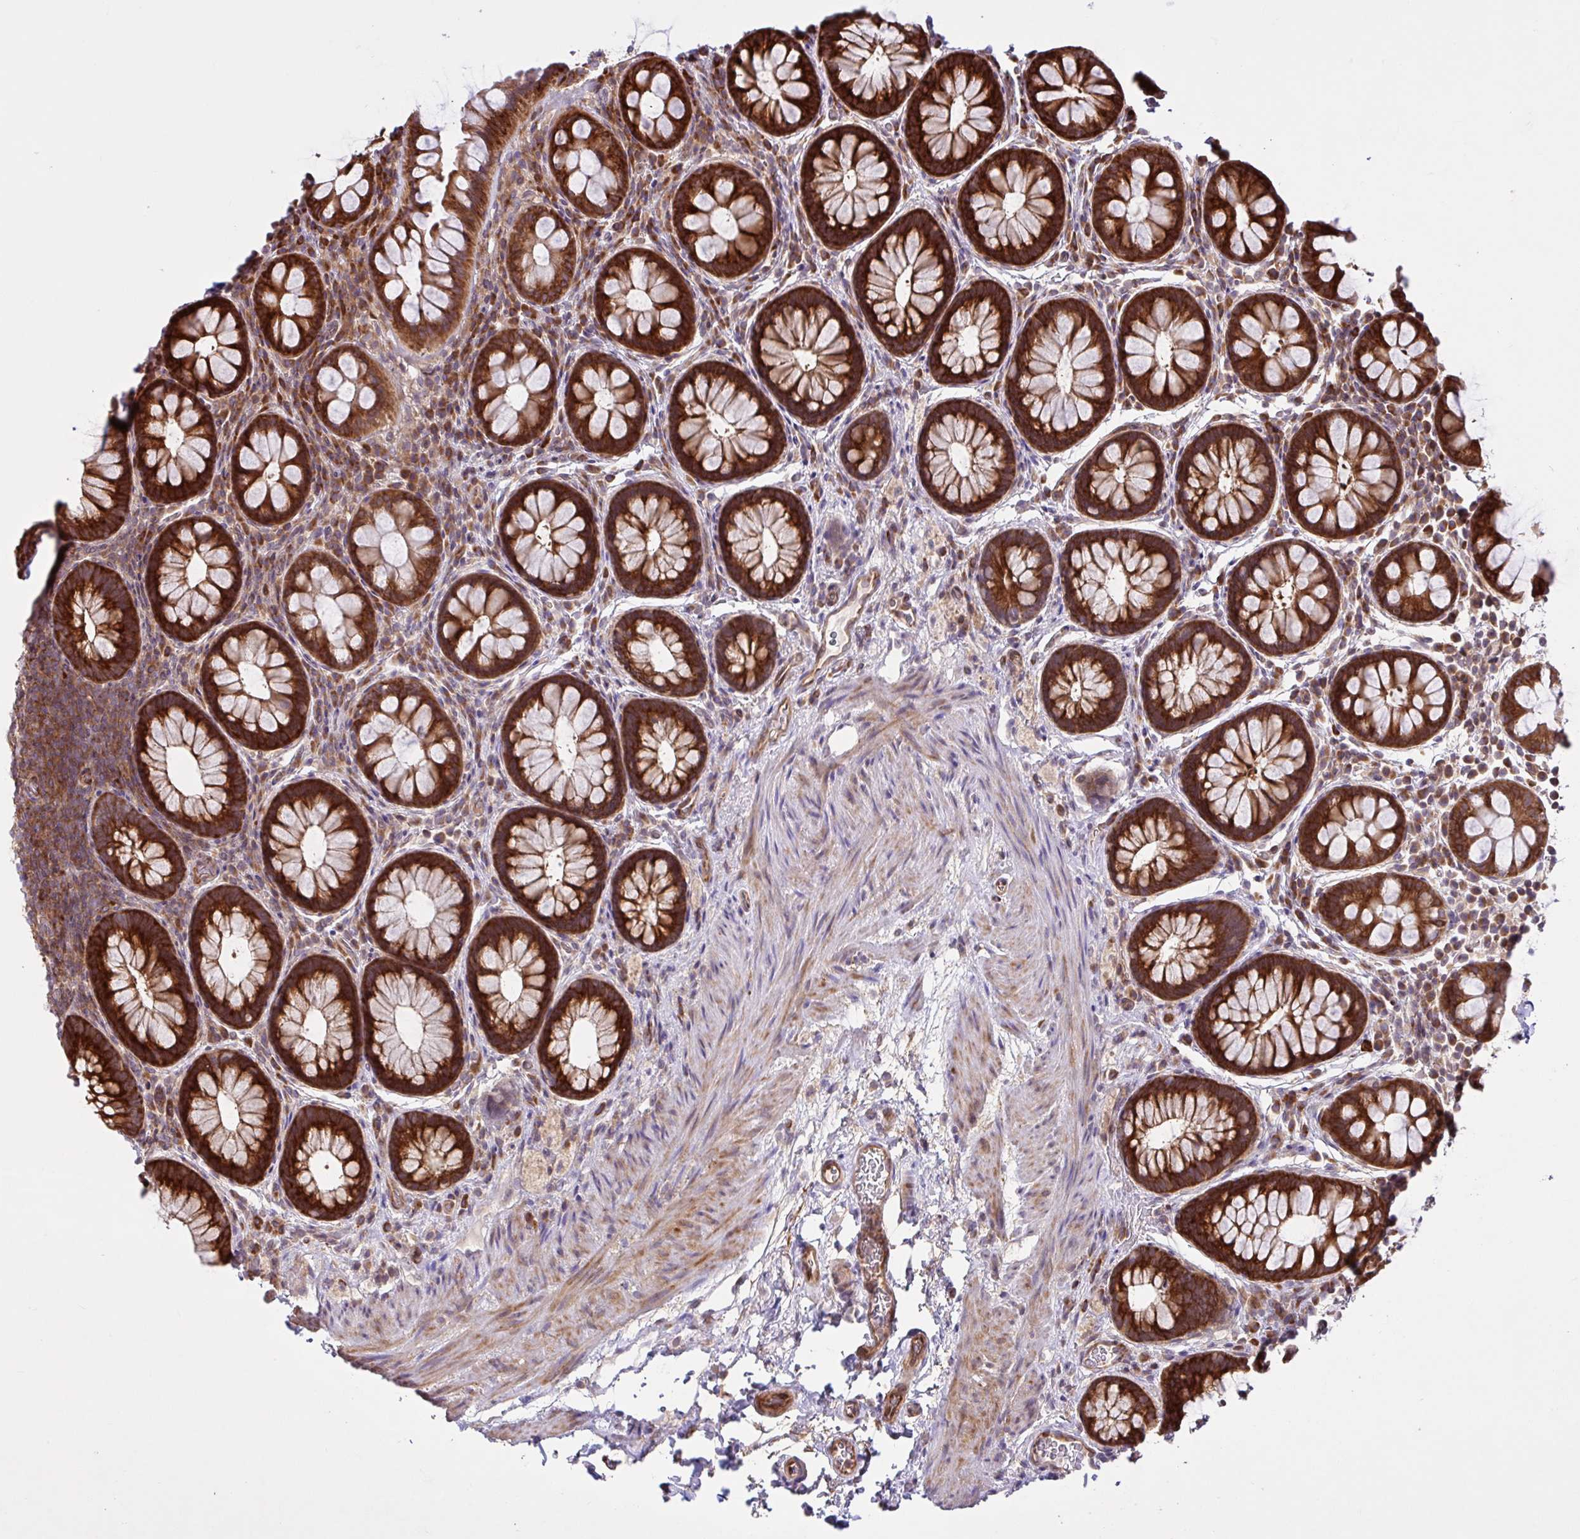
{"staining": {"intensity": "strong", "quantity": ">75%", "location": "cytoplasmic/membranous"}, "tissue": "rectum", "cell_type": "Glandular cells", "image_type": "normal", "snomed": [{"axis": "morphology", "description": "Normal tissue, NOS"}, {"axis": "topography", "description": "Rectum"}], "caption": "Glandular cells show high levels of strong cytoplasmic/membranous staining in about >75% of cells in unremarkable rectum.", "gene": "NTPCR", "patient": {"sex": "female", "age": 69}}